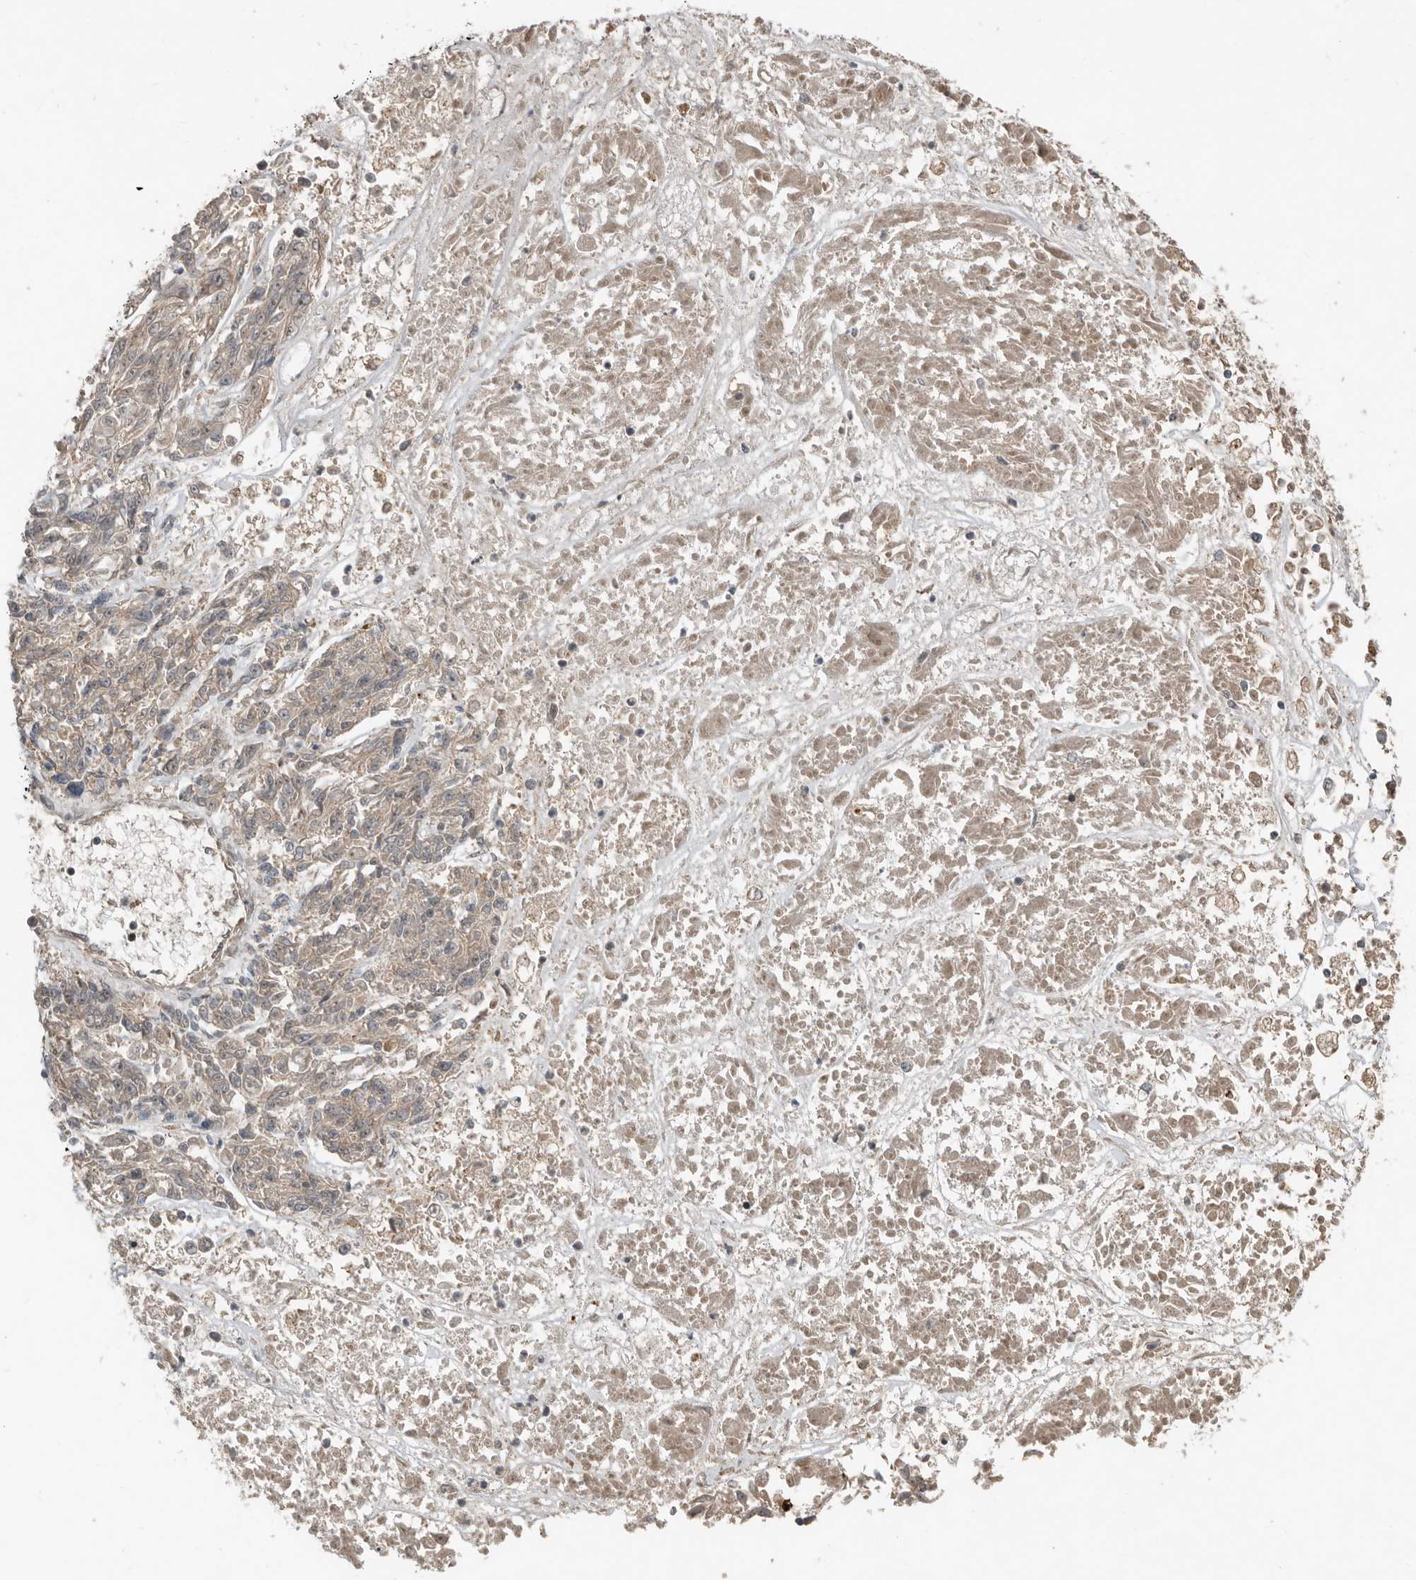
{"staining": {"intensity": "weak", "quantity": "<25%", "location": "cytoplasmic/membranous"}, "tissue": "melanoma", "cell_type": "Tumor cells", "image_type": "cancer", "snomed": [{"axis": "morphology", "description": "Malignant melanoma, NOS"}, {"axis": "topography", "description": "Skin"}], "caption": "A photomicrograph of malignant melanoma stained for a protein shows no brown staining in tumor cells. (IHC, brightfield microscopy, high magnification).", "gene": "TEAD3", "patient": {"sex": "male", "age": 53}}